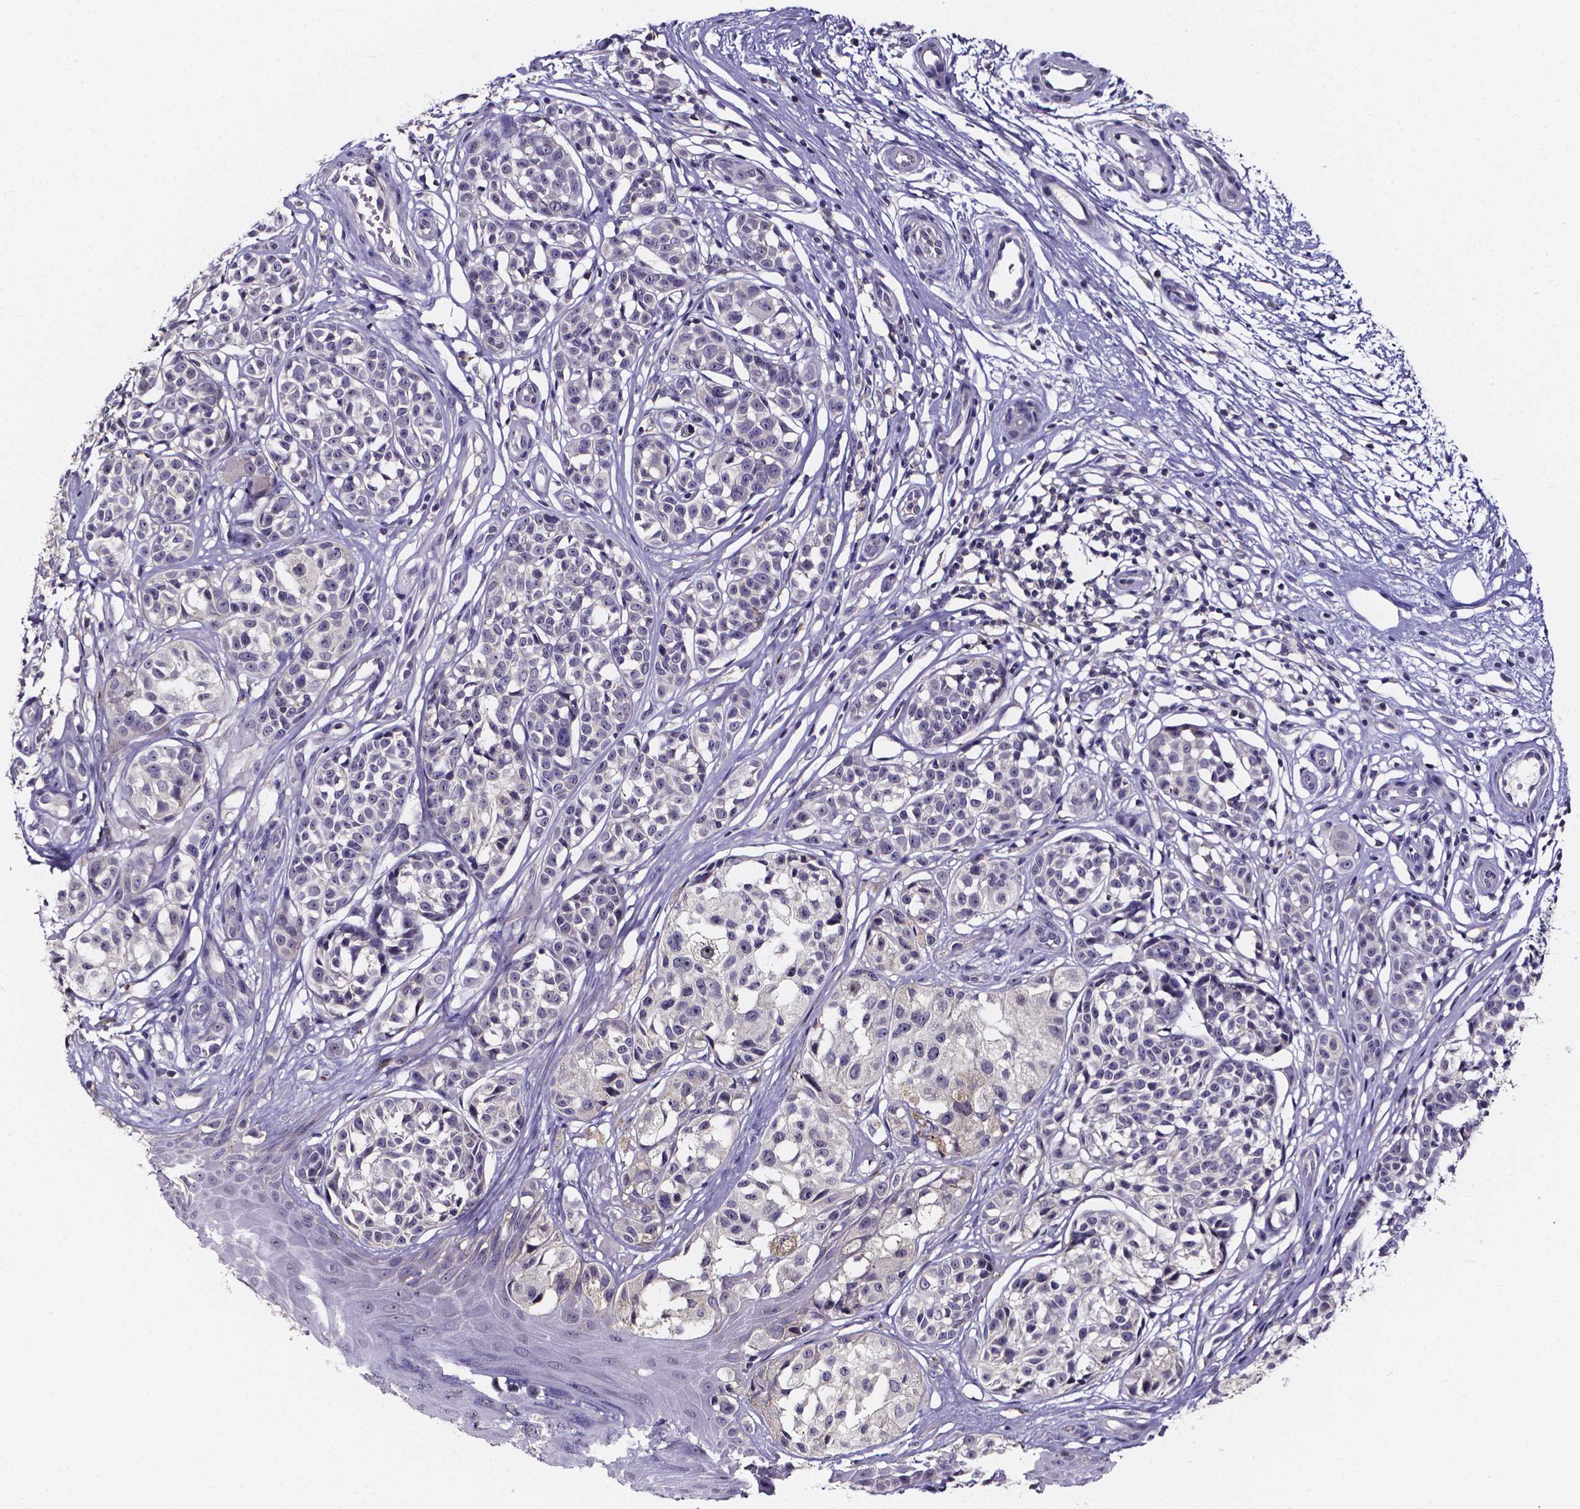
{"staining": {"intensity": "negative", "quantity": "none", "location": "none"}, "tissue": "melanoma", "cell_type": "Tumor cells", "image_type": "cancer", "snomed": [{"axis": "morphology", "description": "Malignant melanoma, NOS"}, {"axis": "topography", "description": "Skin"}], "caption": "Human melanoma stained for a protein using immunohistochemistry (IHC) demonstrates no expression in tumor cells.", "gene": "SPOCD1", "patient": {"sex": "female", "age": 90}}